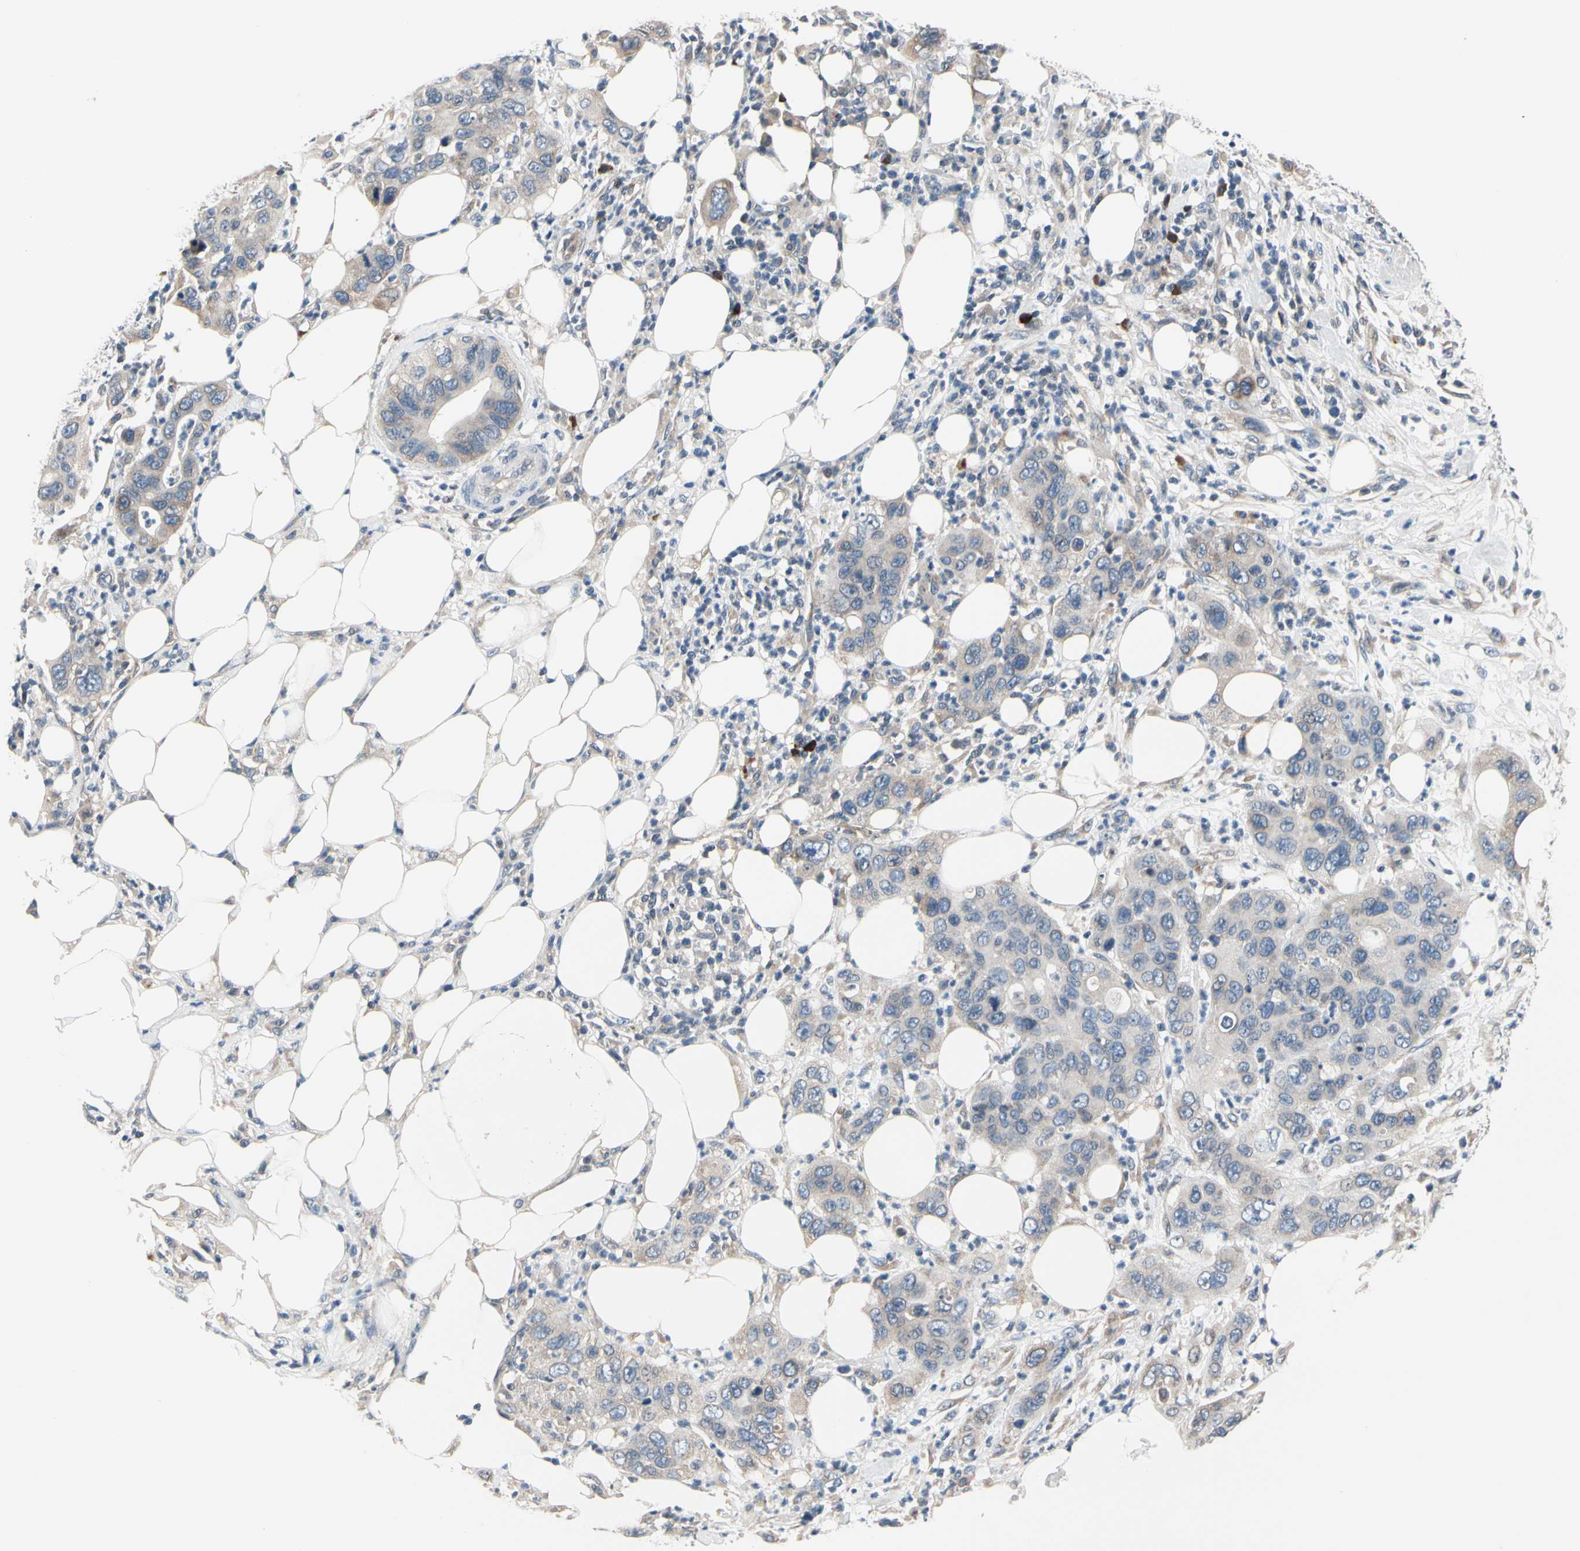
{"staining": {"intensity": "weak", "quantity": "<25%", "location": "cytoplasmic/membranous"}, "tissue": "pancreatic cancer", "cell_type": "Tumor cells", "image_type": "cancer", "snomed": [{"axis": "morphology", "description": "Adenocarcinoma, NOS"}, {"axis": "topography", "description": "Pancreas"}], "caption": "High power microscopy image of an immunohistochemistry (IHC) histopathology image of adenocarcinoma (pancreatic), revealing no significant staining in tumor cells. The staining is performed using DAB (3,3'-diaminobenzidine) brown chromogen with nuclei counter-stained in using hematoxylin.", "gene": "SELENOK", "patient": {"sex": "female", "age": 71}}